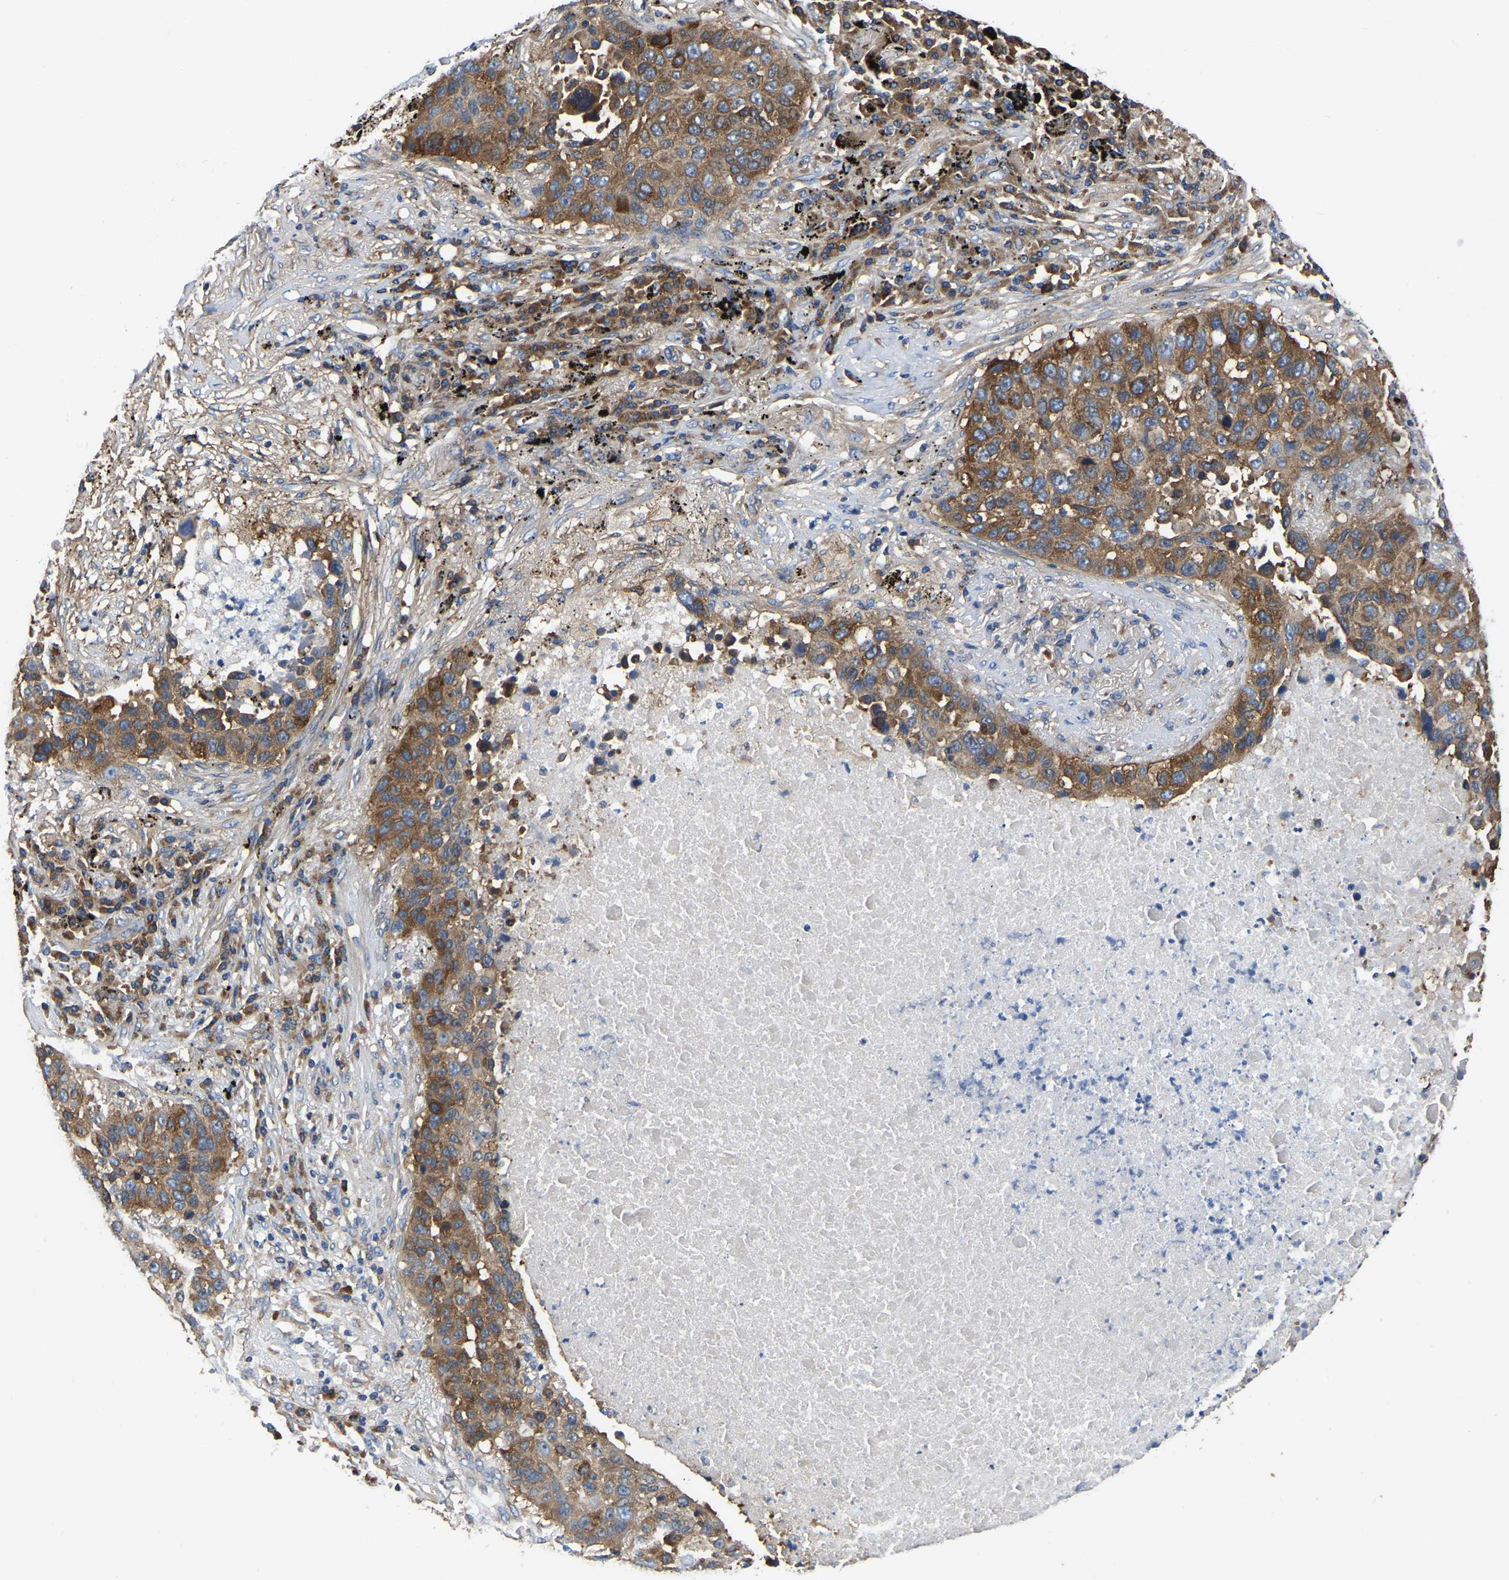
{"staining": {"intensity": "moderate", "quantity": ">75%", "location": "cytoplasmic/membranous"}, "tissue": "lung cancer", "cell_type": "Tumor cells", "image_type": "cancer", "snomed": [{"axis": "morphology", "description": "Squamous cell carcinoma, NOS"}, {"axis": "topography", "description": "Lung"}], "caption": "This is an image of immunohistochemistry (IHC) staining of squamous cell carcinoma (lung), which shows moderate positivity in the cytoplasmic/membranous of tumor cells.", "gene": "GARS1", "patient": {"sex": "male", "age": 57}}